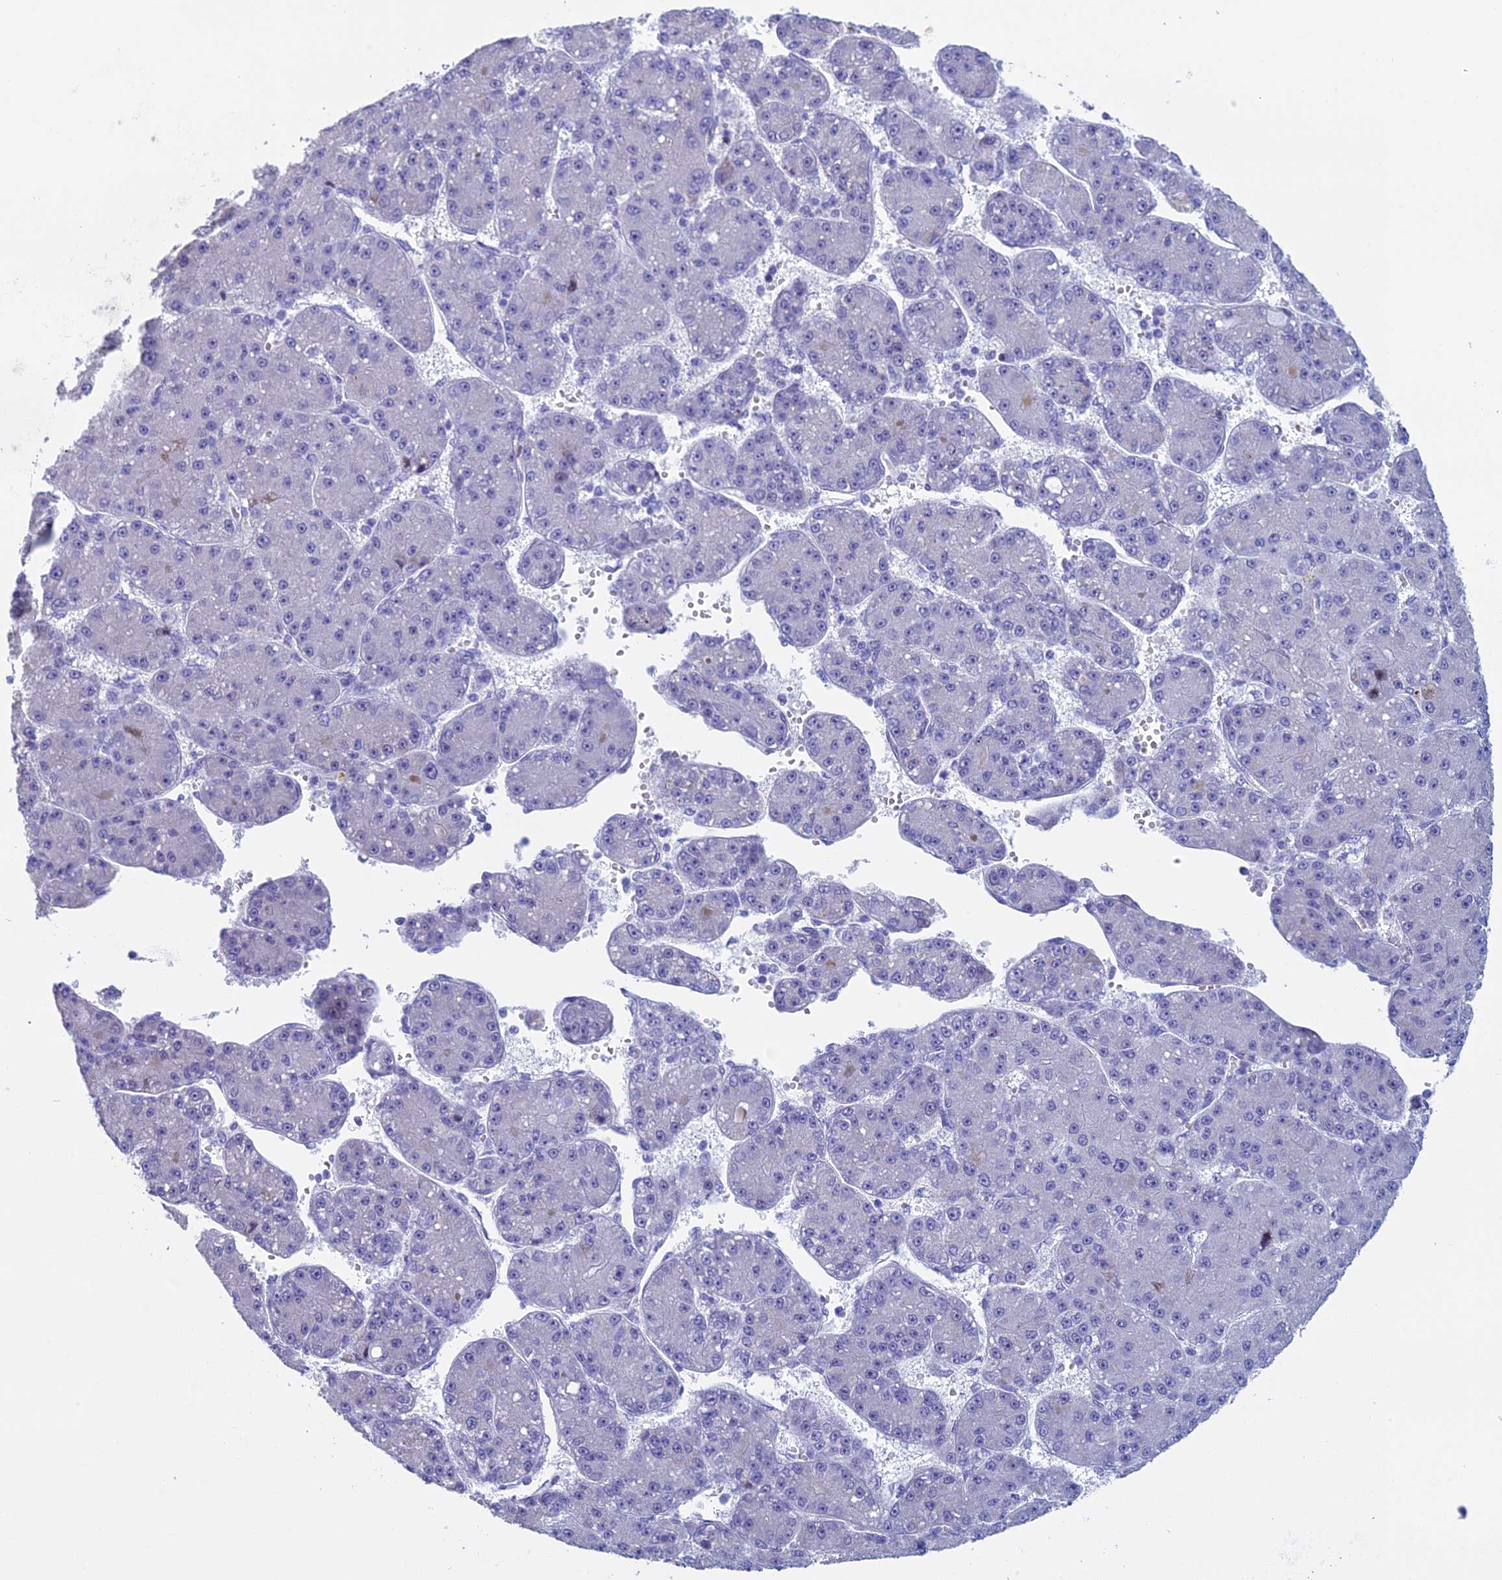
{"staining": {"intensity": "negative", "quantity": "none", "location": "none"}, "tissue": "liver cancer", "cell_type": "Tumor cells", "image_type": "cancer", "snomed": [{"axis": "morphology", "description": "Carcinoma, Hepatocellular, NOS"}, {"axis": "topography", "description": "Liver"}], "caption": "This is a photomicrograph of immunohistochemistry (IHC) staining of liver hepatocellular carcinoma, which shows no staining in tumor cells.", "gene": "KCTD21", "patient": {"sex": "male", "age": 67}}